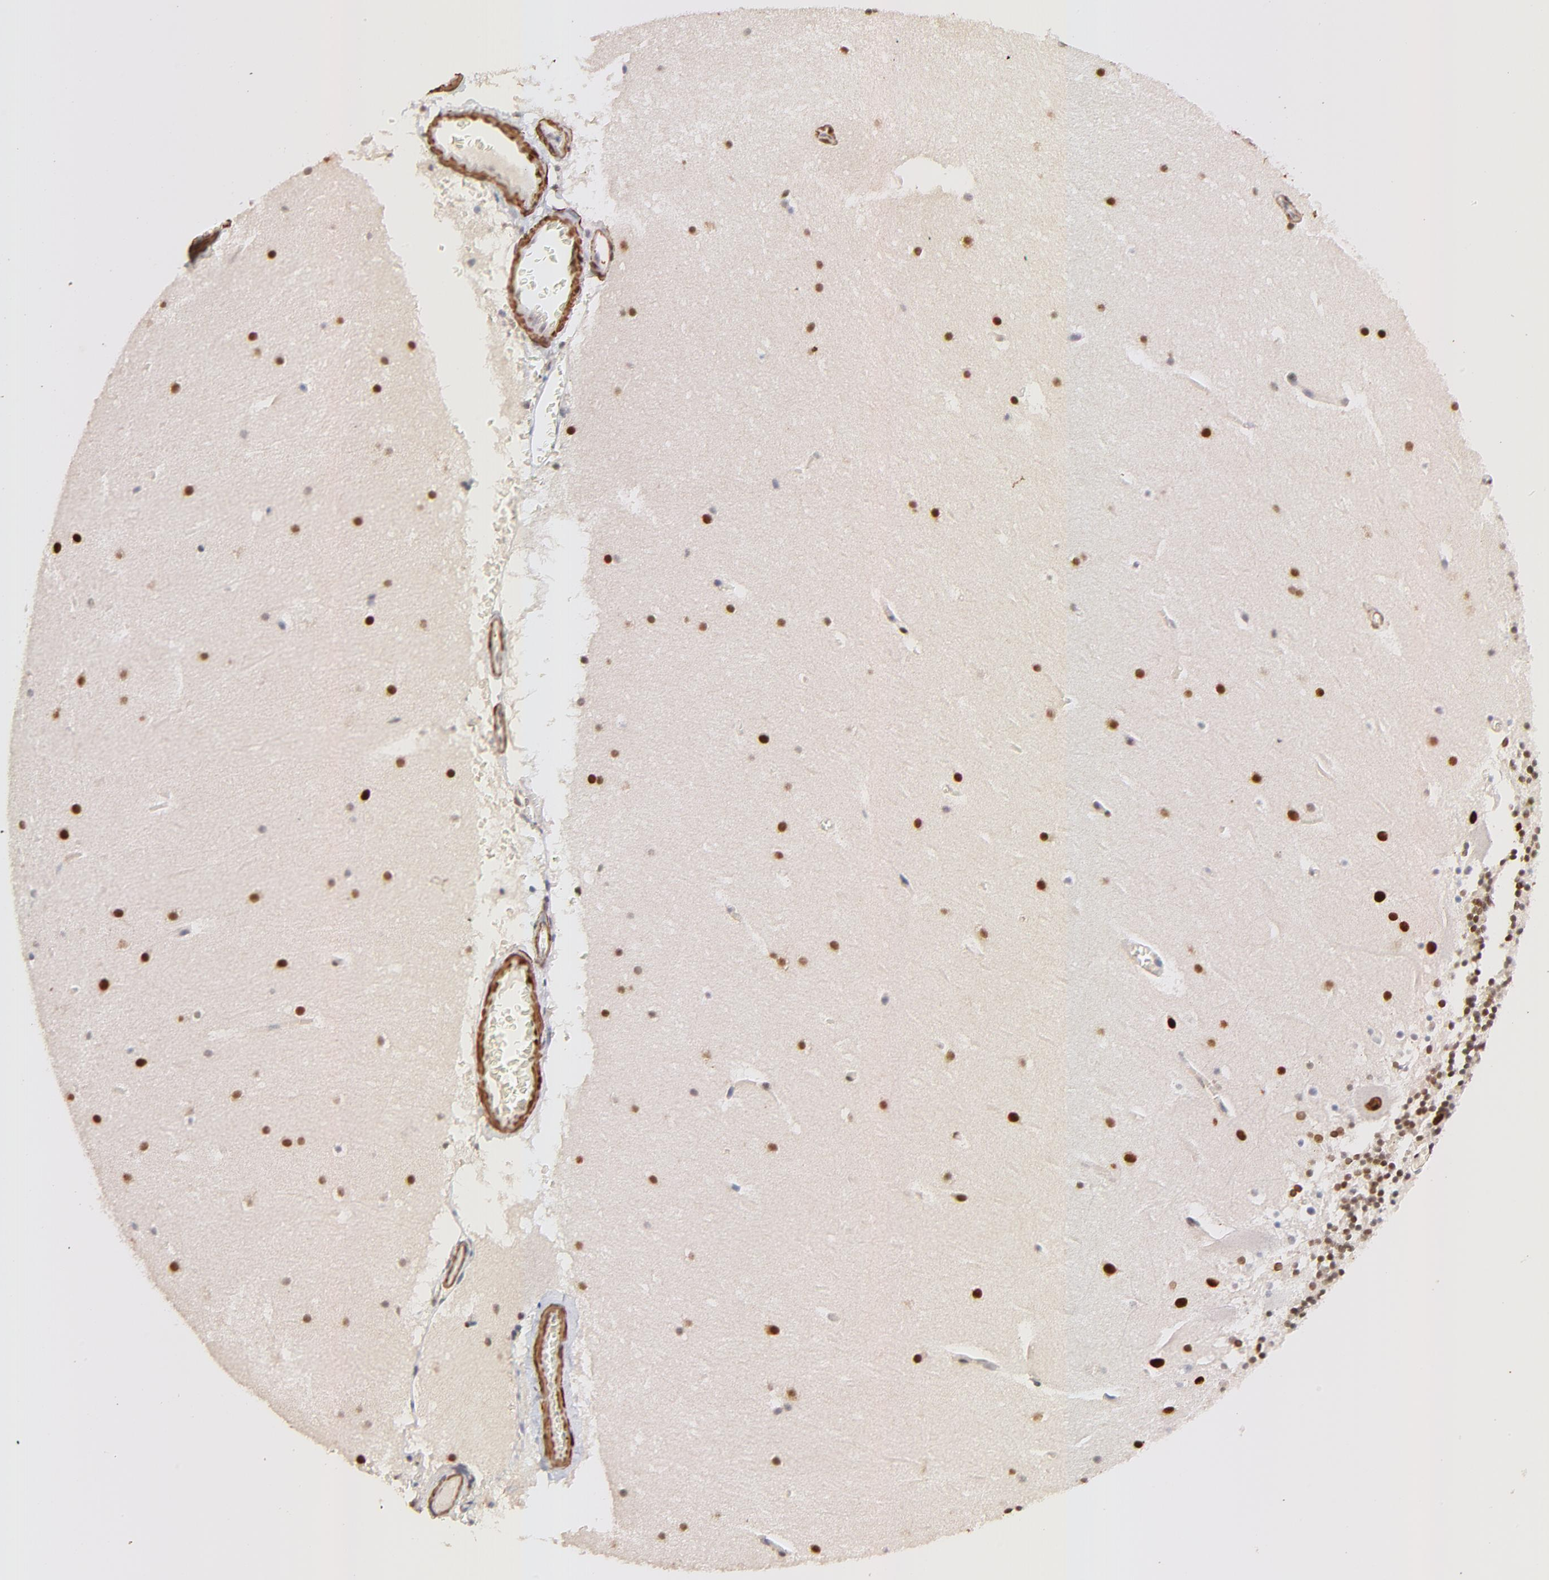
{"staining": {"intensity": "weak", "quantity": "25%-75%", "location": "nuclear"}, "tissue": "cerebellum", "cell_type": "Cells in granular layer", "image_type": "normal", "snomed": [{"axis": "morphology", "description": "Normal tissue, NOS"}, {"axis": "topography", "description": "Cerebellum"}], "caption": "Immunohistochemical staining of benign cerebellum shows weak nuclear protein staining in about 25%-75% of cells in granular layer.", "gene": "ZFP92", "patient": {"sex": "male", "age": 45}}